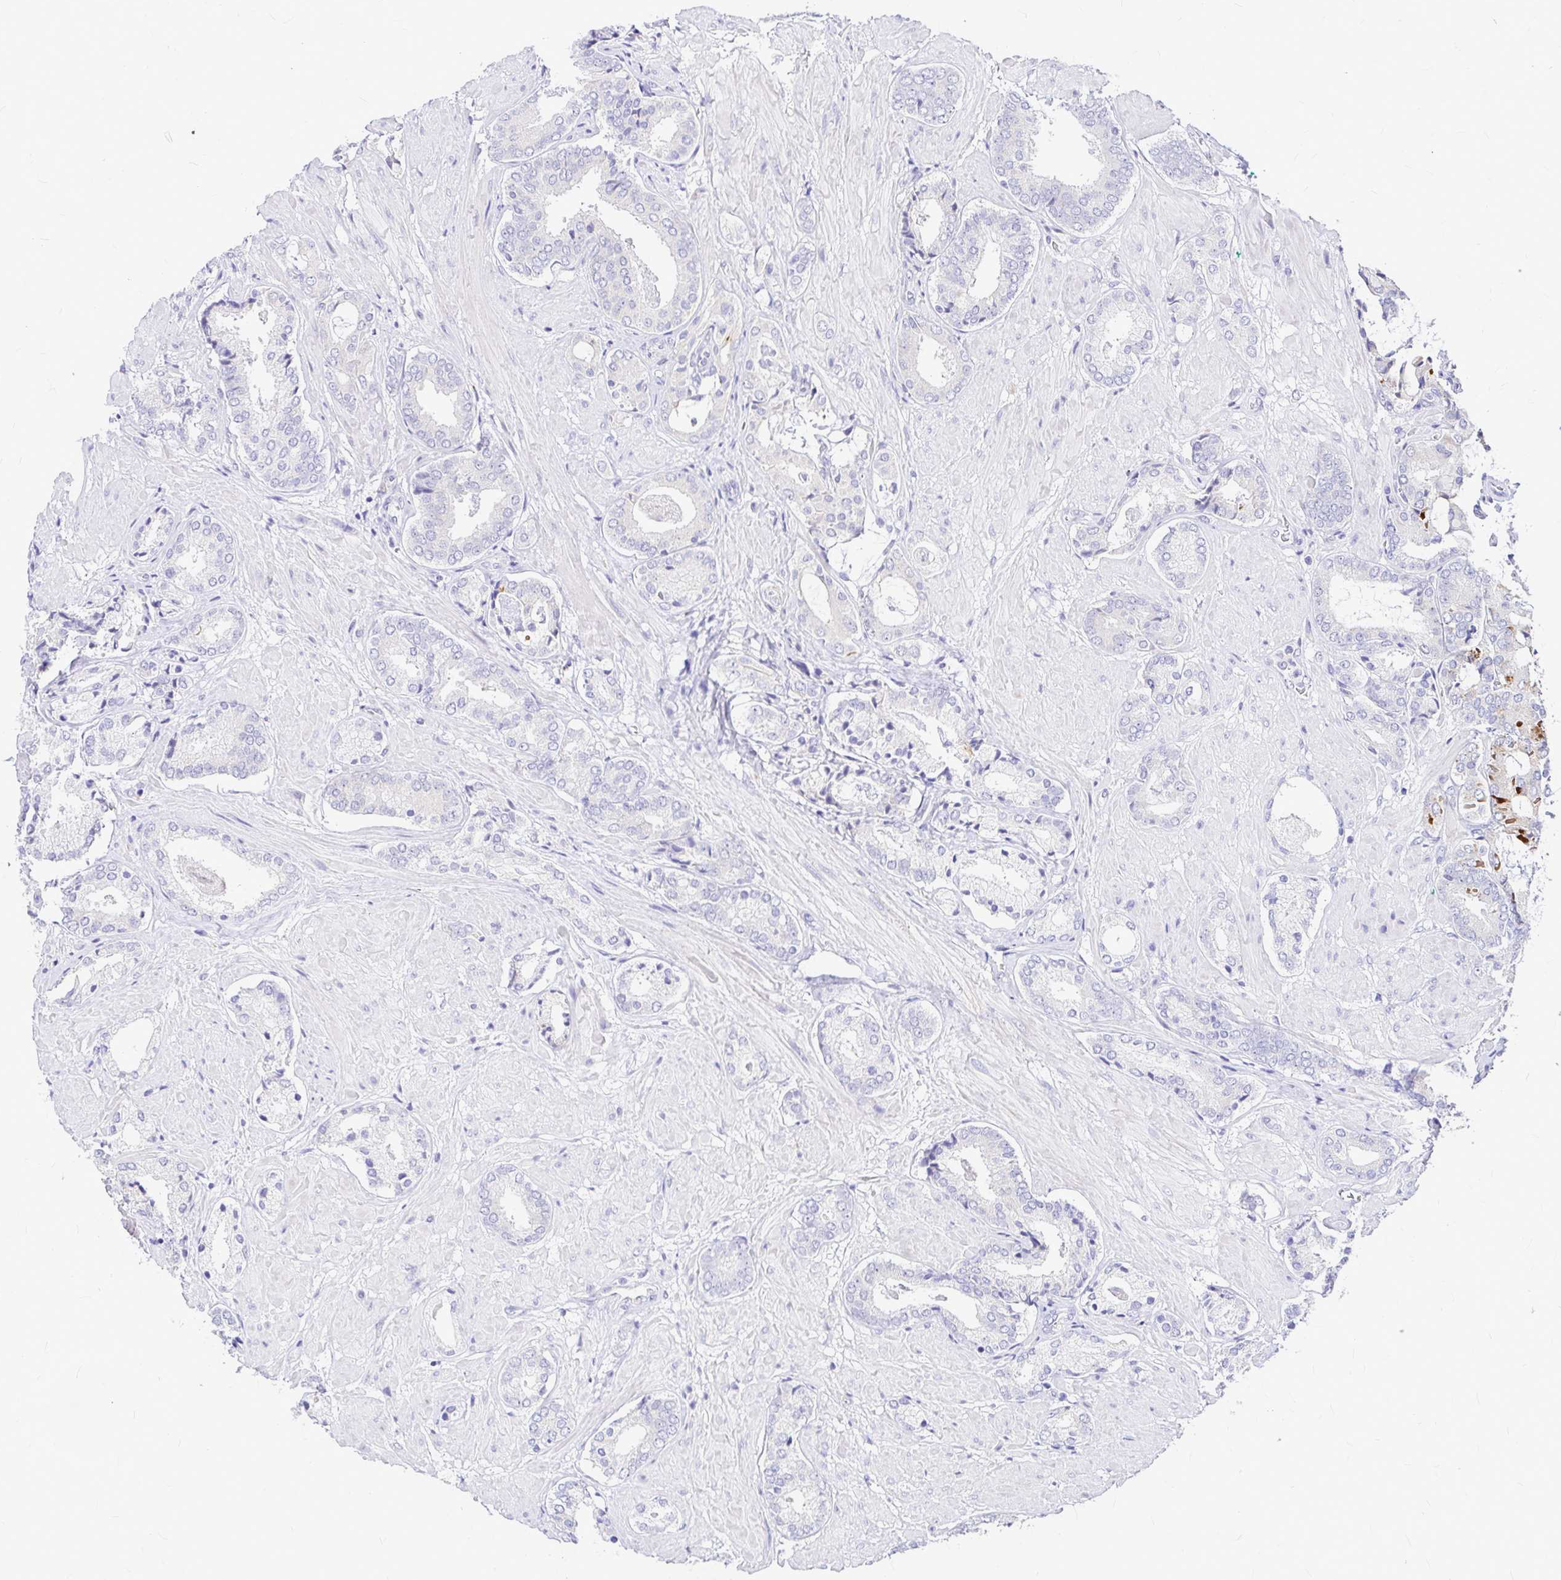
{"staining": {"intensity": "negative", "quantity": "none", "location": "none"}, "tissue": "prostate cancer", "cell_type": "Tumor cells", "image_type": "cancer", "snomed": [{"axis": "morphology", "description": "Adenocarcinoma, High grade"}, {"axis": "topography", "description": "Prostate"}], "caption": "A photomicrograph of prostate cancer stained for a protein exhibits no brown staining in tumor cells. (DAB IHC with hematoxylin counter stain).", "gene": "GABBR2", "patient": {"sex": "male", "age": 56}}